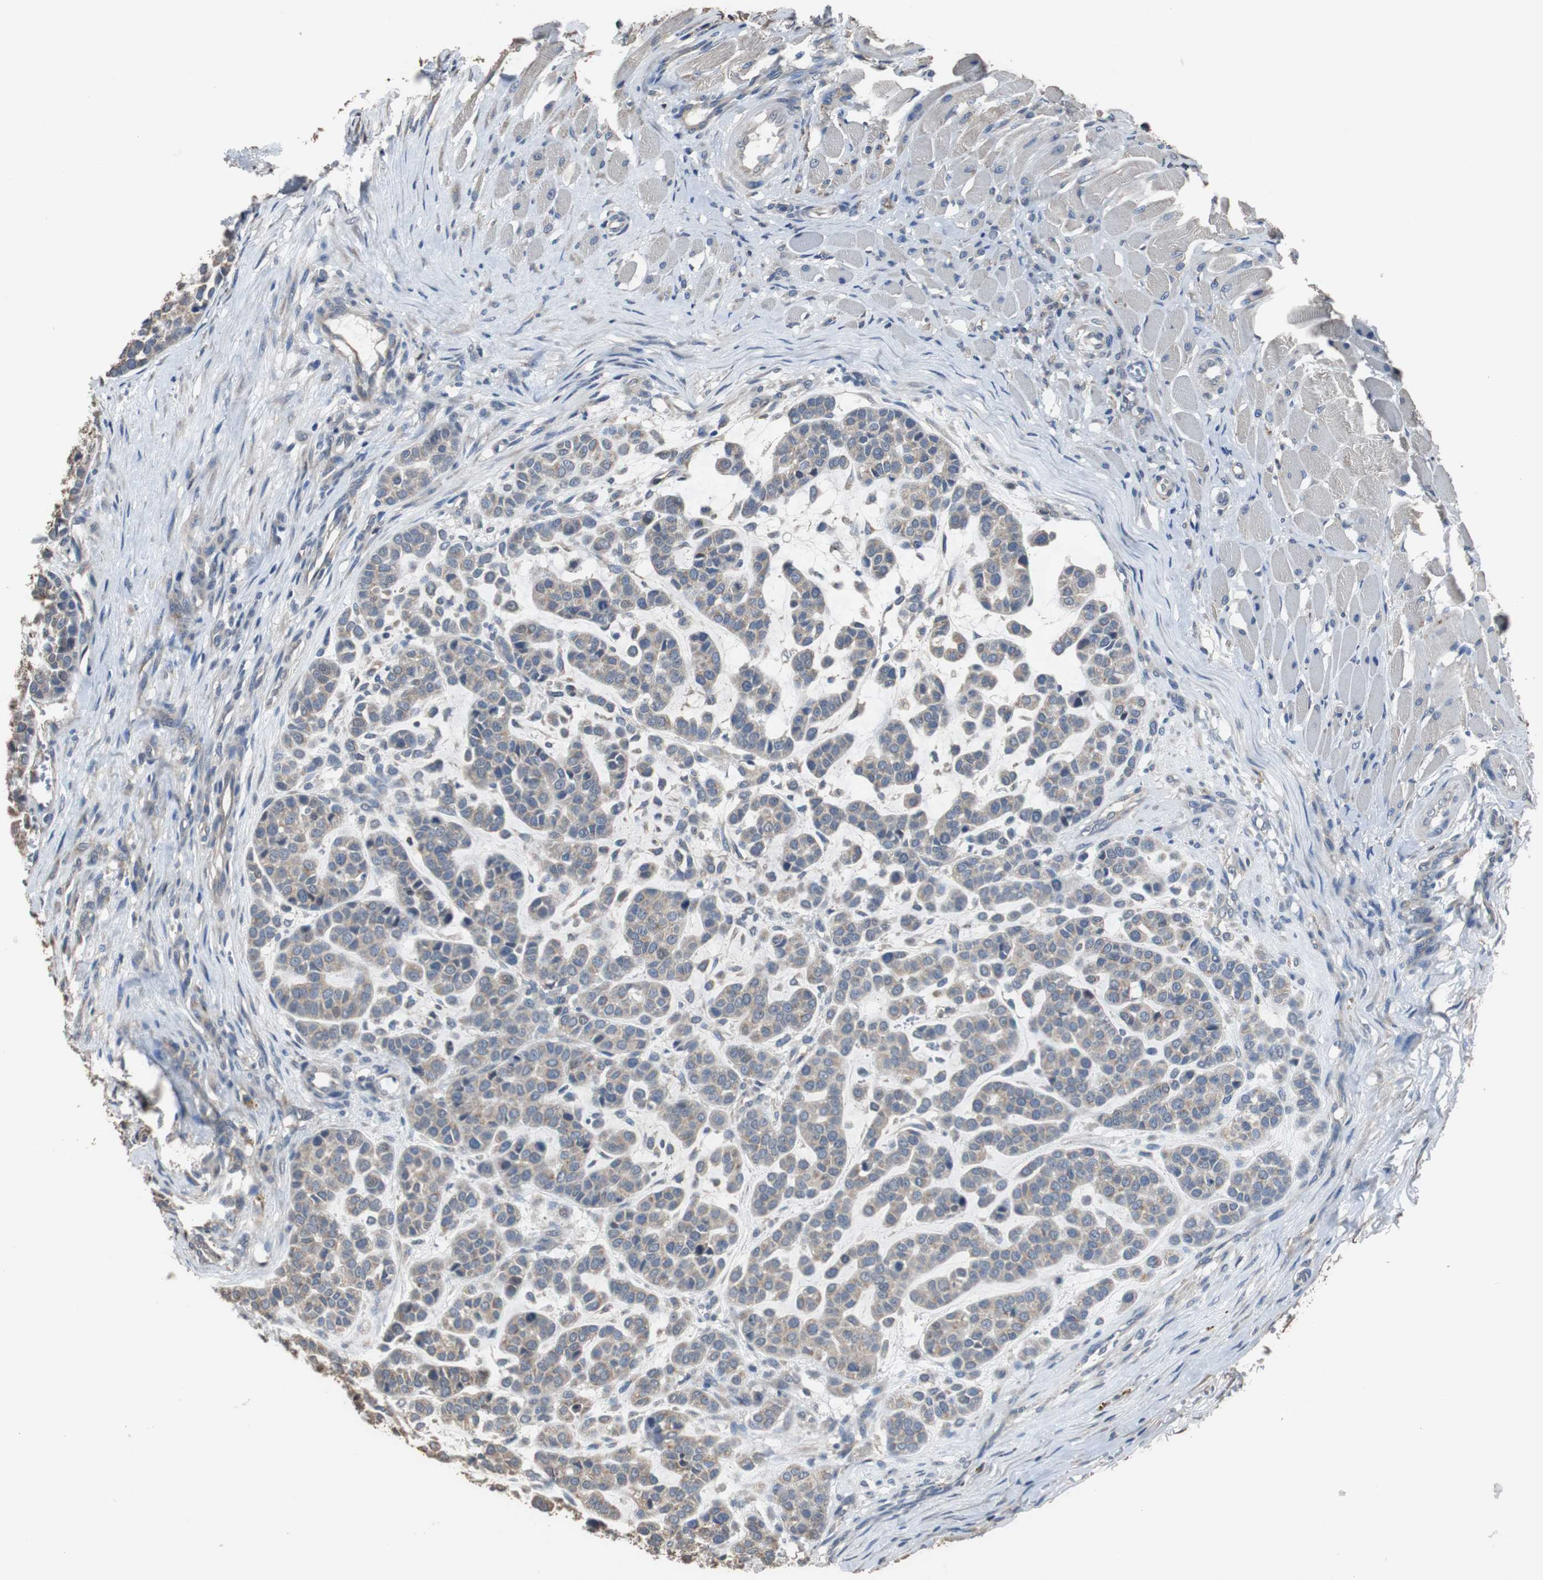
{"staining": {"intensity": "weak", "quantity": "25%-75%", "location": "cytoplasmic/membranous"}, "tissue": "head and neck cancer", "cell_type": "Tumor cells", "image_type": "cancer", "snomed": [{"axis": "morphology", "description": "Adenocarcinoma, NOS"}, {"axis": "morphology", "description": "Adenoma, NOS"}, {"axis": "topography", "description": "Head-Neck"}], "caption": "Immunohistochemical staining of adenocarcinoma (head and neck) demonstrates weak cytoplasmic/membranous protein positivity in about 25%-75% of tumor cells.", "gene": "SCIMP", "patient": {"sex": "female", "age": 55}}